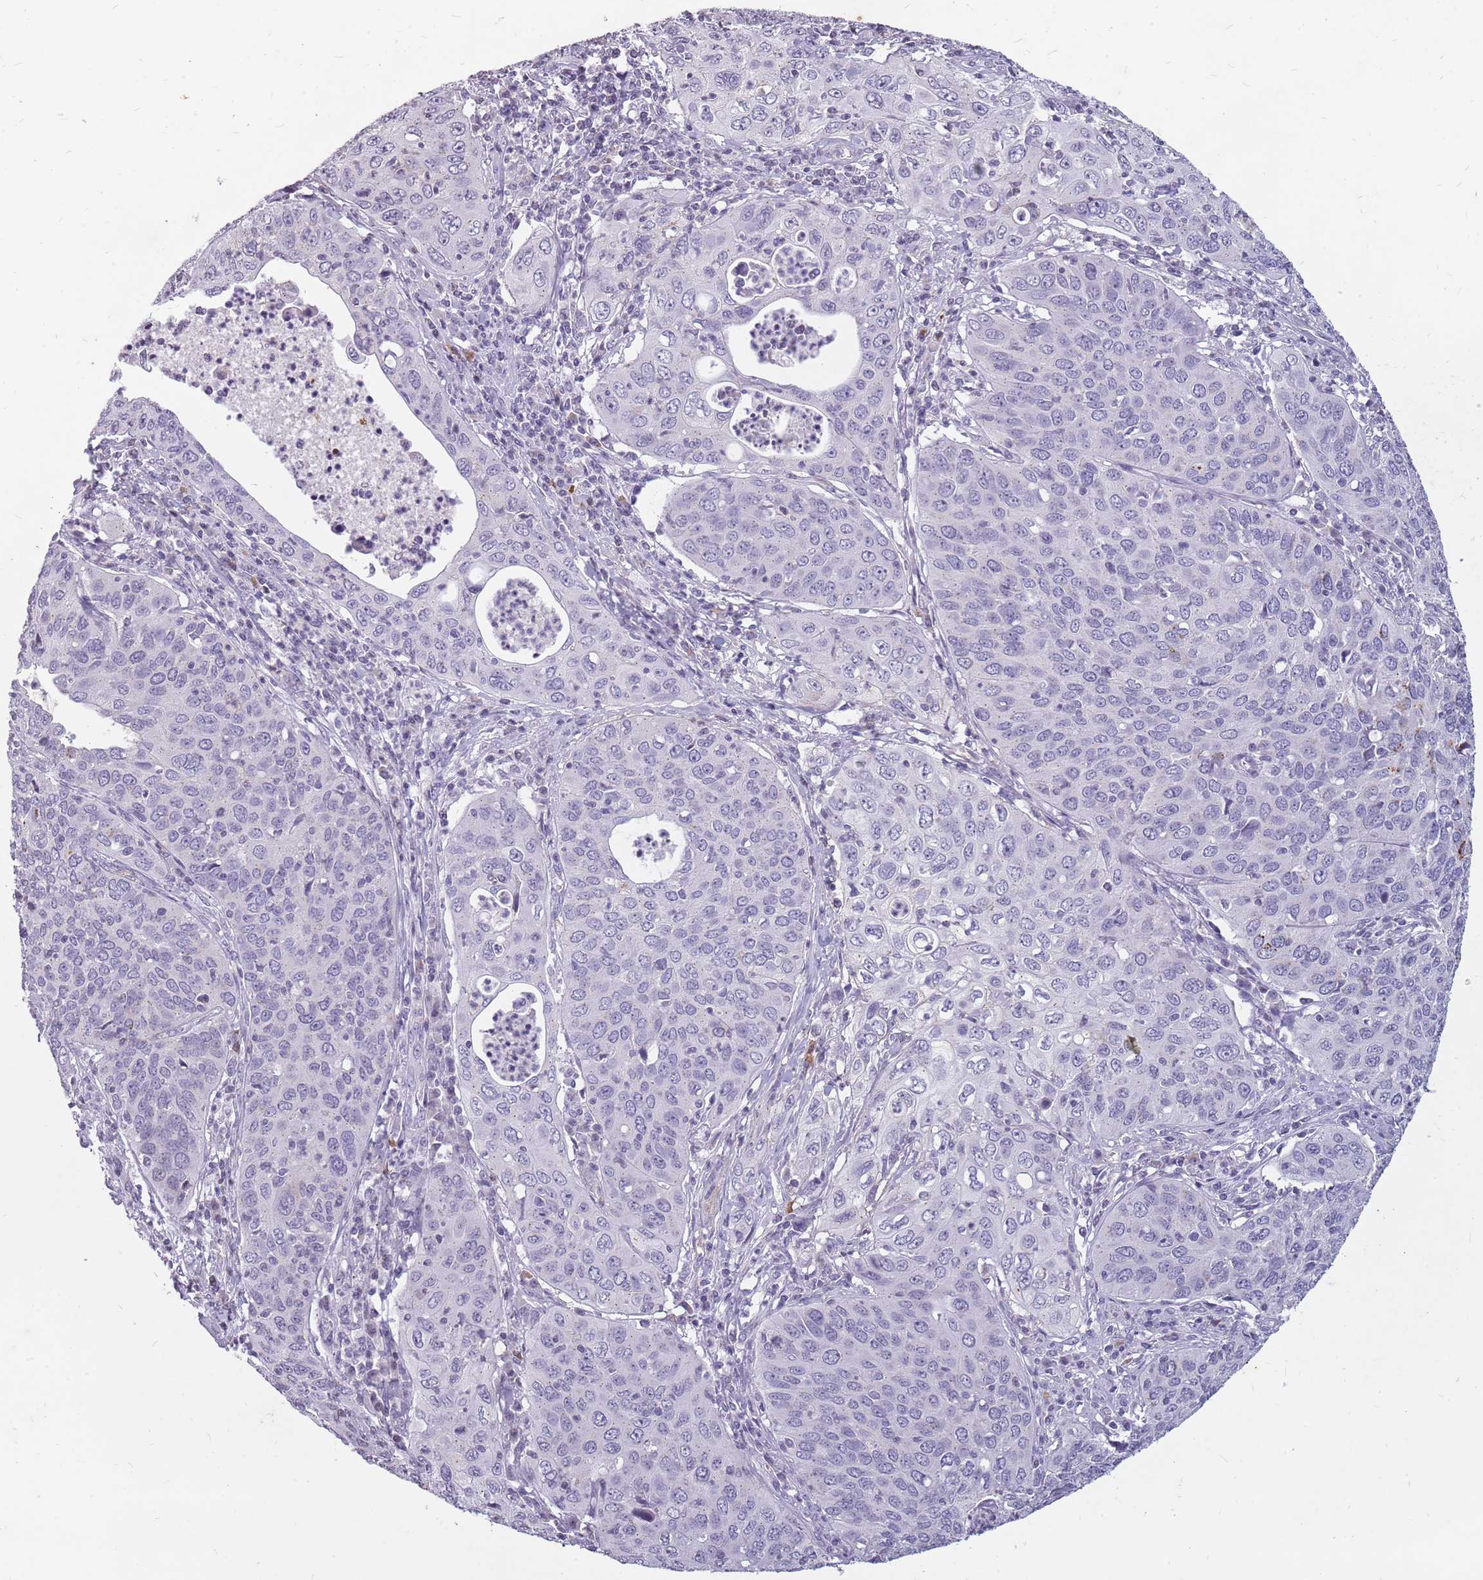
{"staining": {"intensity": "negative", "quantity": "none", "location": "none"}, "tissue": "cervical cancer", "cell_type": "Tumor cells", "image_type": "cancer", "snomed": [{"axis": "morphology", "description": "Squamous cell carcinoma, NOS"}, {"axis": "topography", "description": "Cervix"}], "caption": "Human cervical squamous cell carcinoma stained for a protein using IHC exhibits no expression in tumor cells.", "gene": "NEK6", "patient": {"sex": "female", "age": 36}}